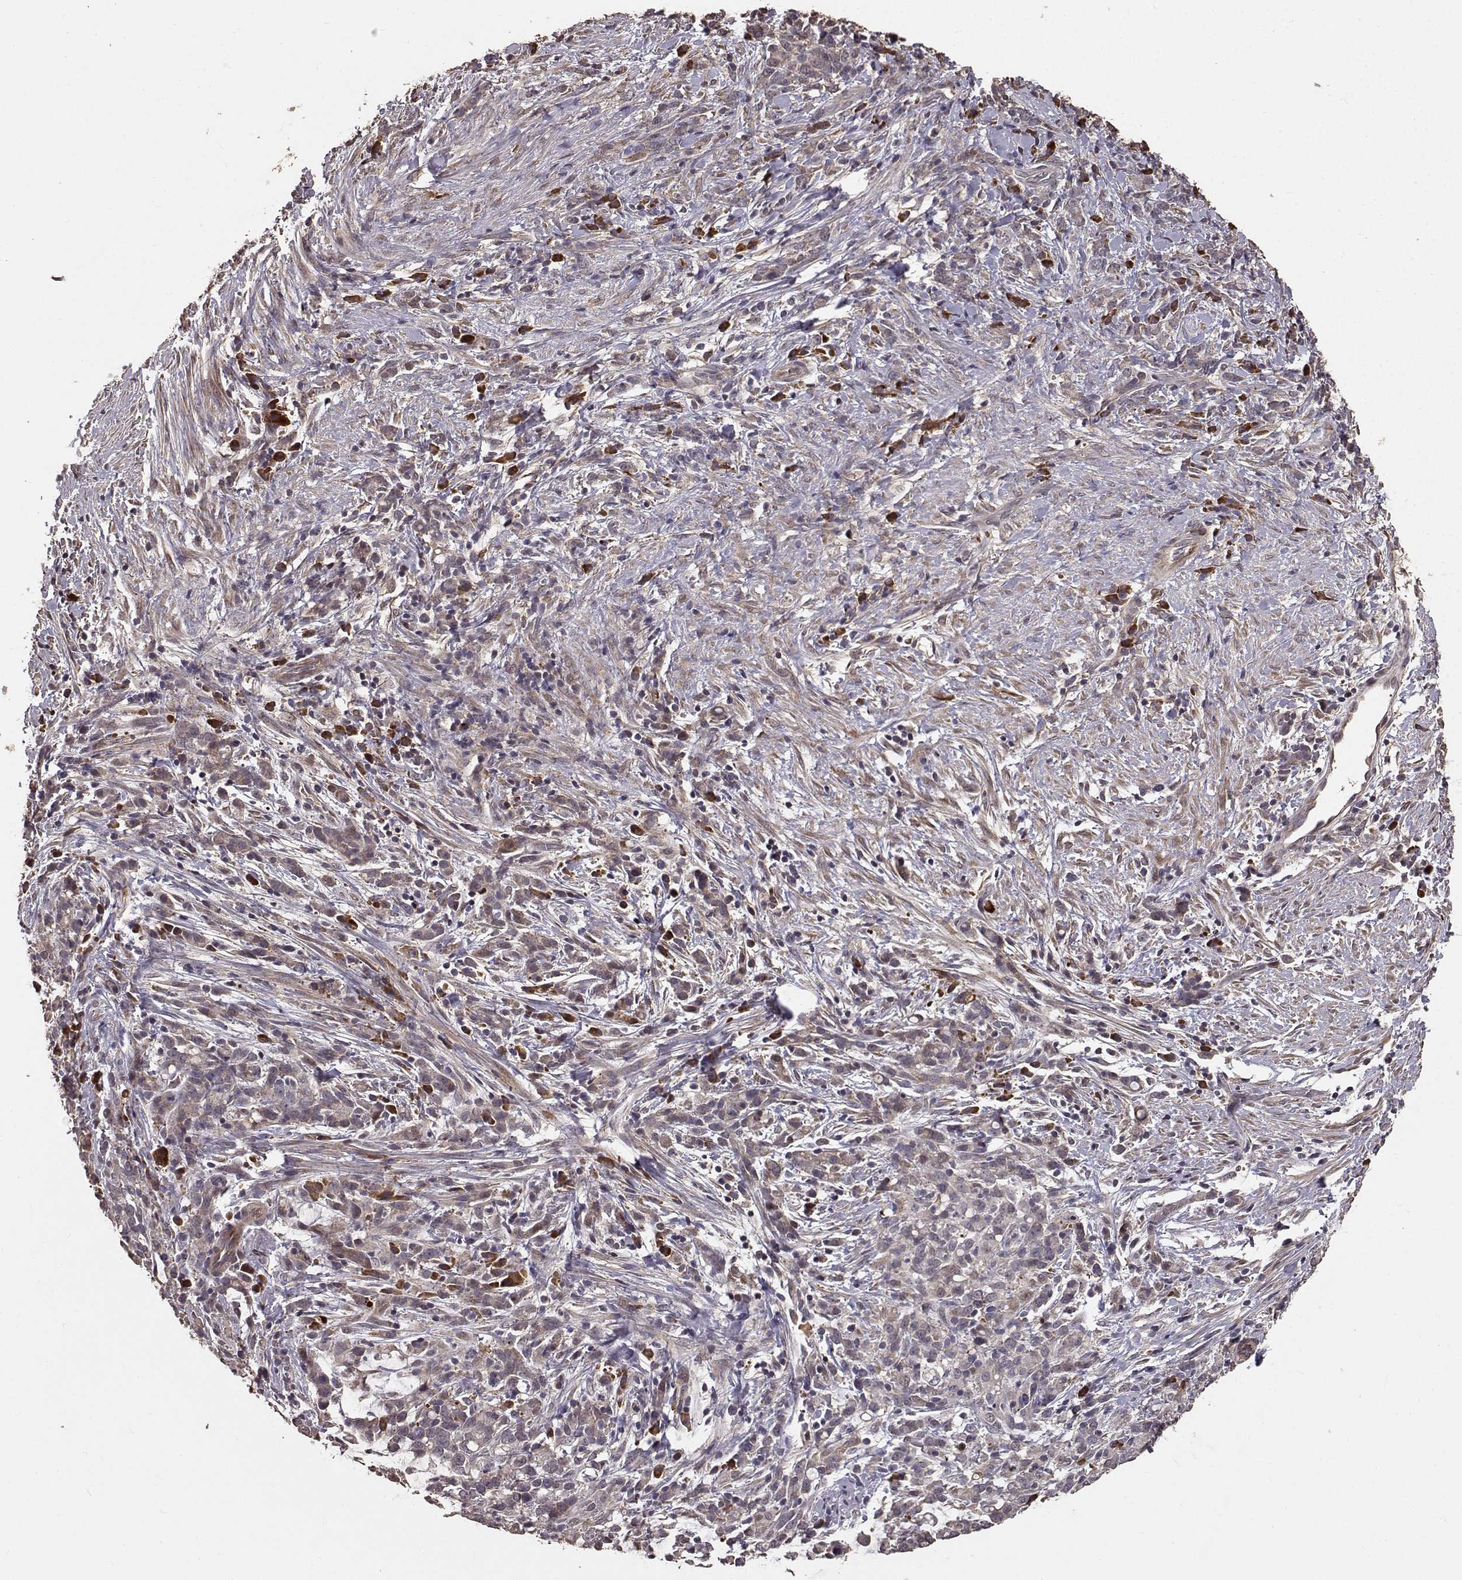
{"staining": {"intensity": "weak", "quantity": "<25%", "location": "cytoplasmic/membranous"}, "tissue": "stomach cancer", "cell_type": "Tumor cells", "image_type": "cancer", "snomed": [{"axis": "morphology", "description": "Adenocarcinoma, NOS"}, {"axis": "topography", "description": "Stomach"}], "caption": "Photomicrograph shows no protein positivity in tumor cells of stomach cancer (adenocarcinoma) tissue. (DAB IHC, high magnification).", "gene": "USP15", "patient": {"sex": "female", "age": 57}}